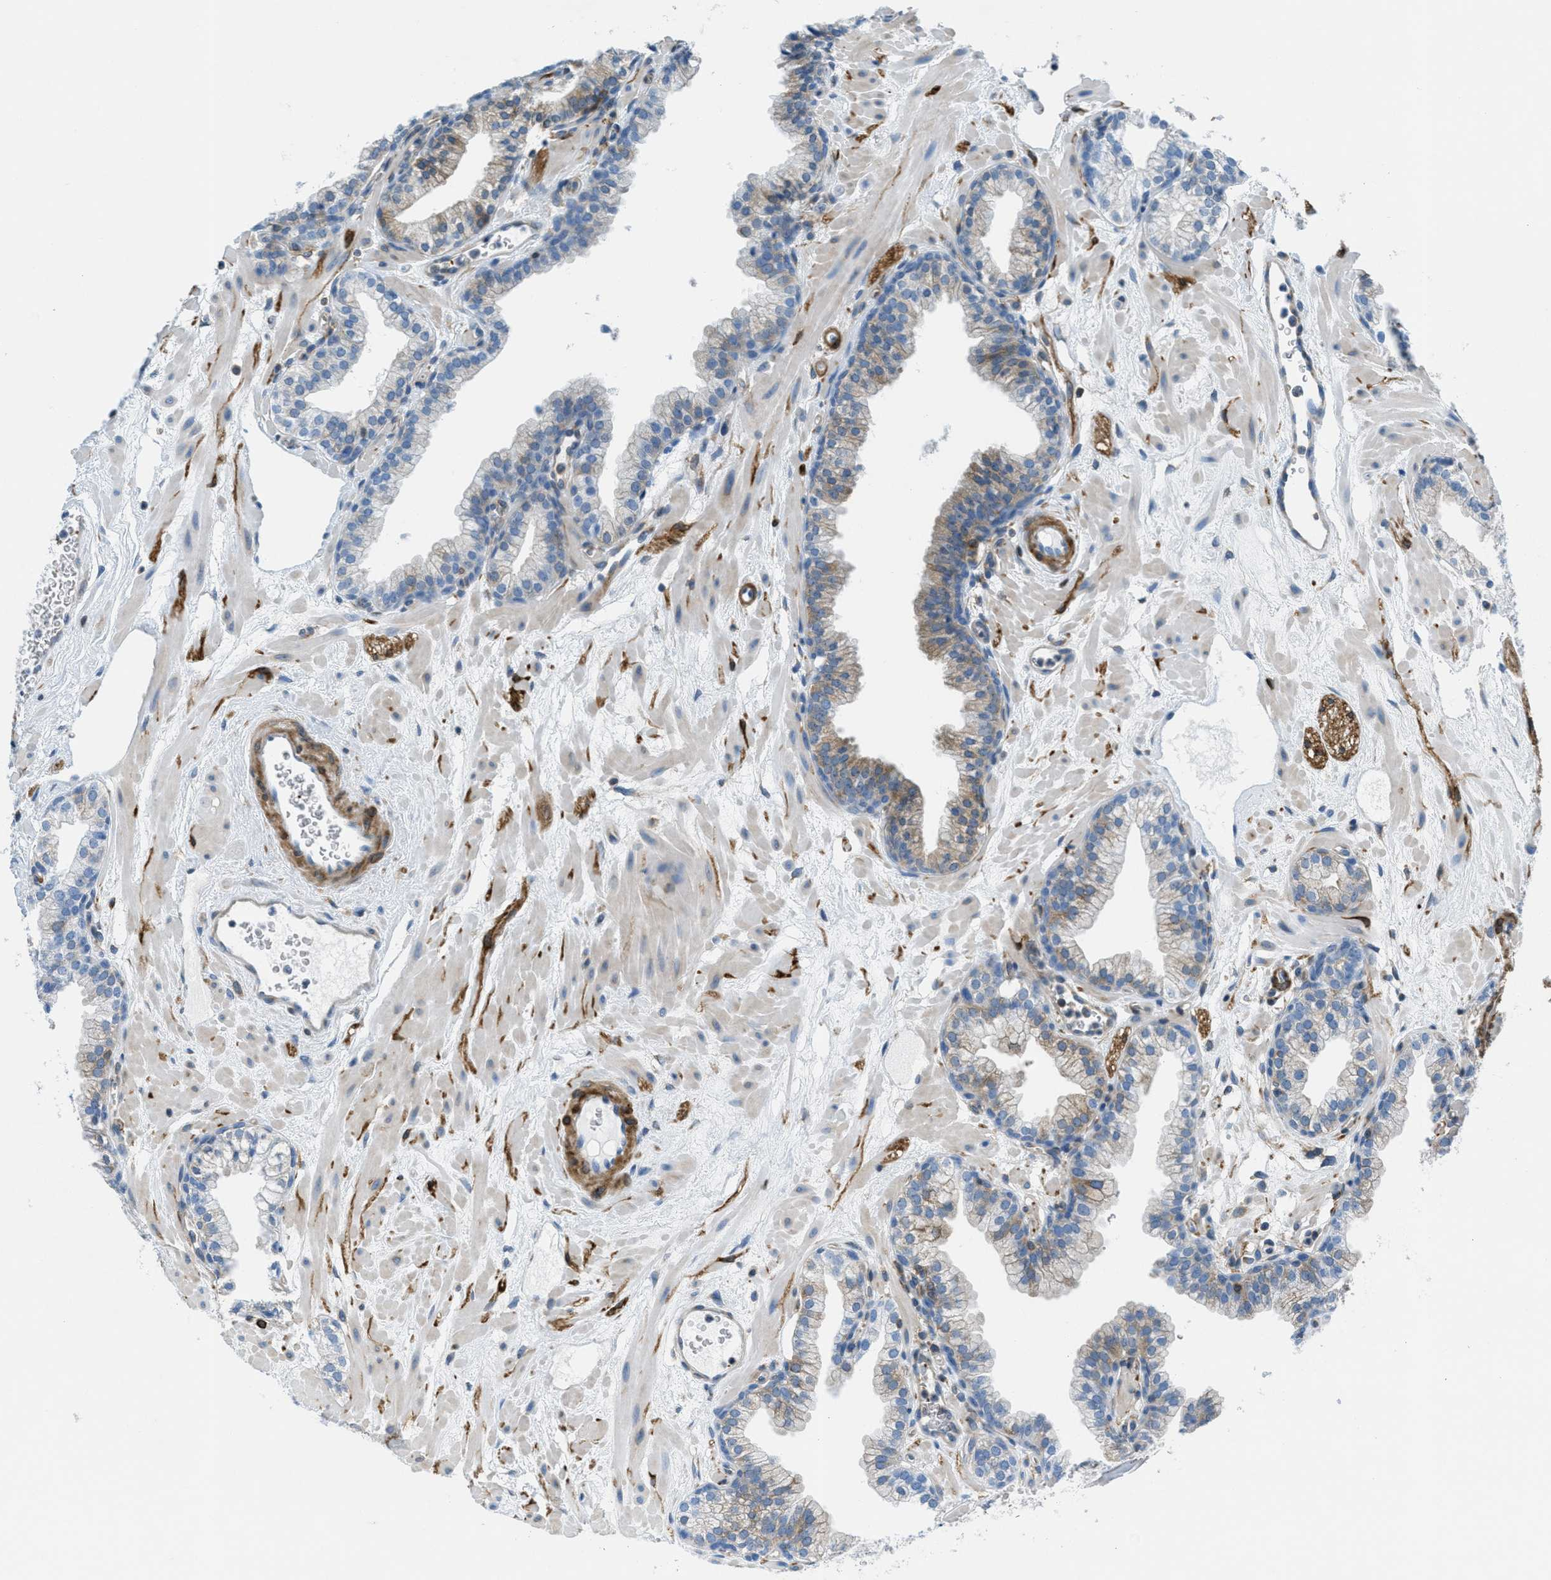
{"staining": {"intensity": "weak", "quantity": "25%-75%", "location": "cytoplasmic/membranous"}, "tissue": "prostate", "cell_type": "Glandular cells", "image_type": "normal", "snomed": [{"axis": "morphology", "description": "Normal tissue, NOS"}, {"axis": "morphology", "description": "Urothelial carcinoma, Low grade"}, {"axis": "topography", "description": "Urinary bladder"}, {"axis": "topography", "description": "Prostate"}], "caption": "The image displays a brown stain indicating the presence of a protein in the cytoplasmic/membranous of glandular cells in prostate.", "gene": "MAPRE2", "patient": {"sex": "male", "age": 60}}